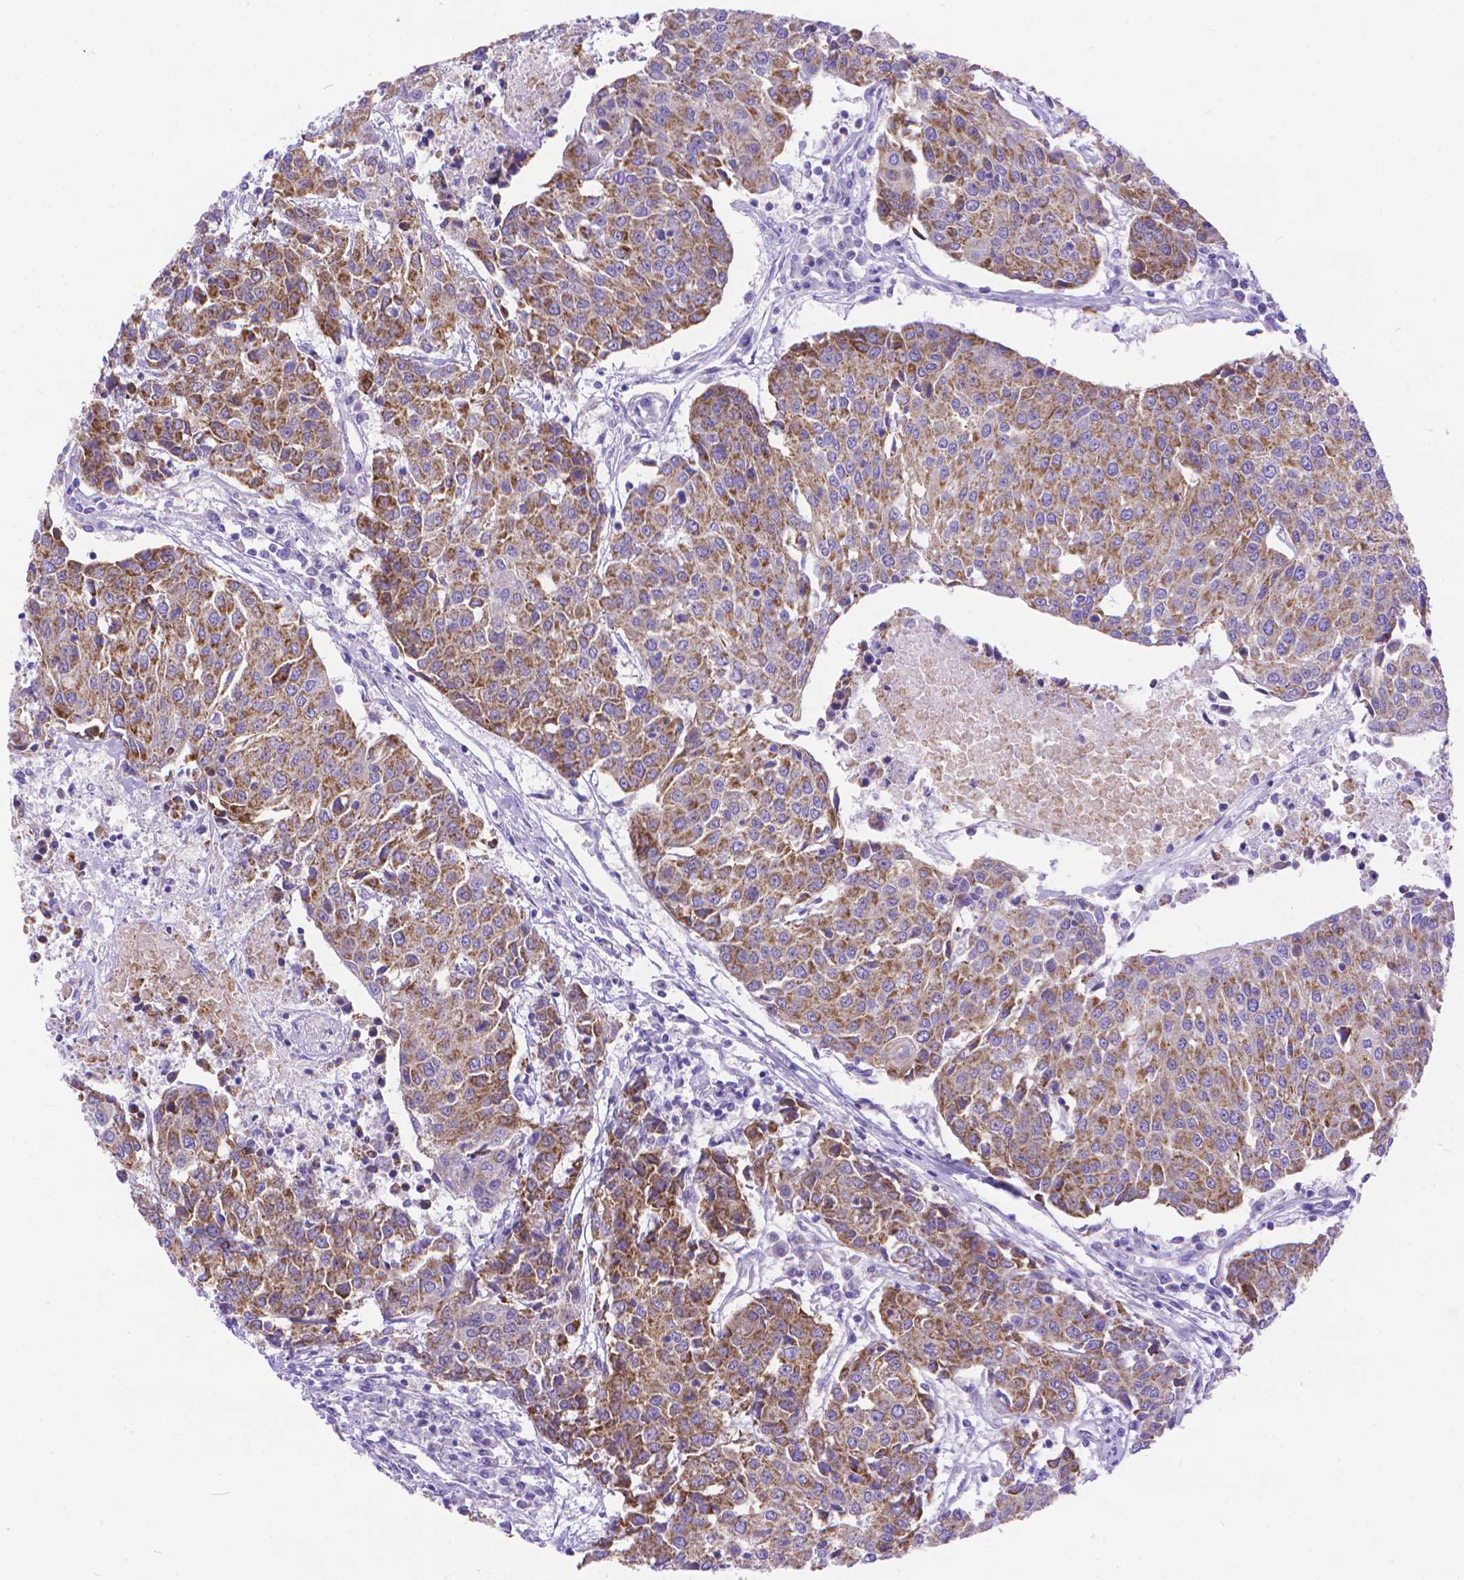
{"staining": {"intensity": "moderate", "quantity": ">75%", "location": "cytoplasmic/membranous"}, "tissue": "urothelial cancer", "cell_type": "Tumor cells", "image_type": "cancer", "snomed": [{"axis": "morphology", "description": "Urothelial carcinoma, High grade"}, {"axis": "topography", "description": "Urinary bladder"}], "caption": "Immunohistochemistry (IHC) image of high-grade urothelial carcinoma stained for a protein (brown), which reveals medium levels of moderate cytoplasmic/membranous staining in about >75% of tumor cells.", "gene": "DHRS2", "patient": {"sex": "female", "age": 85}}